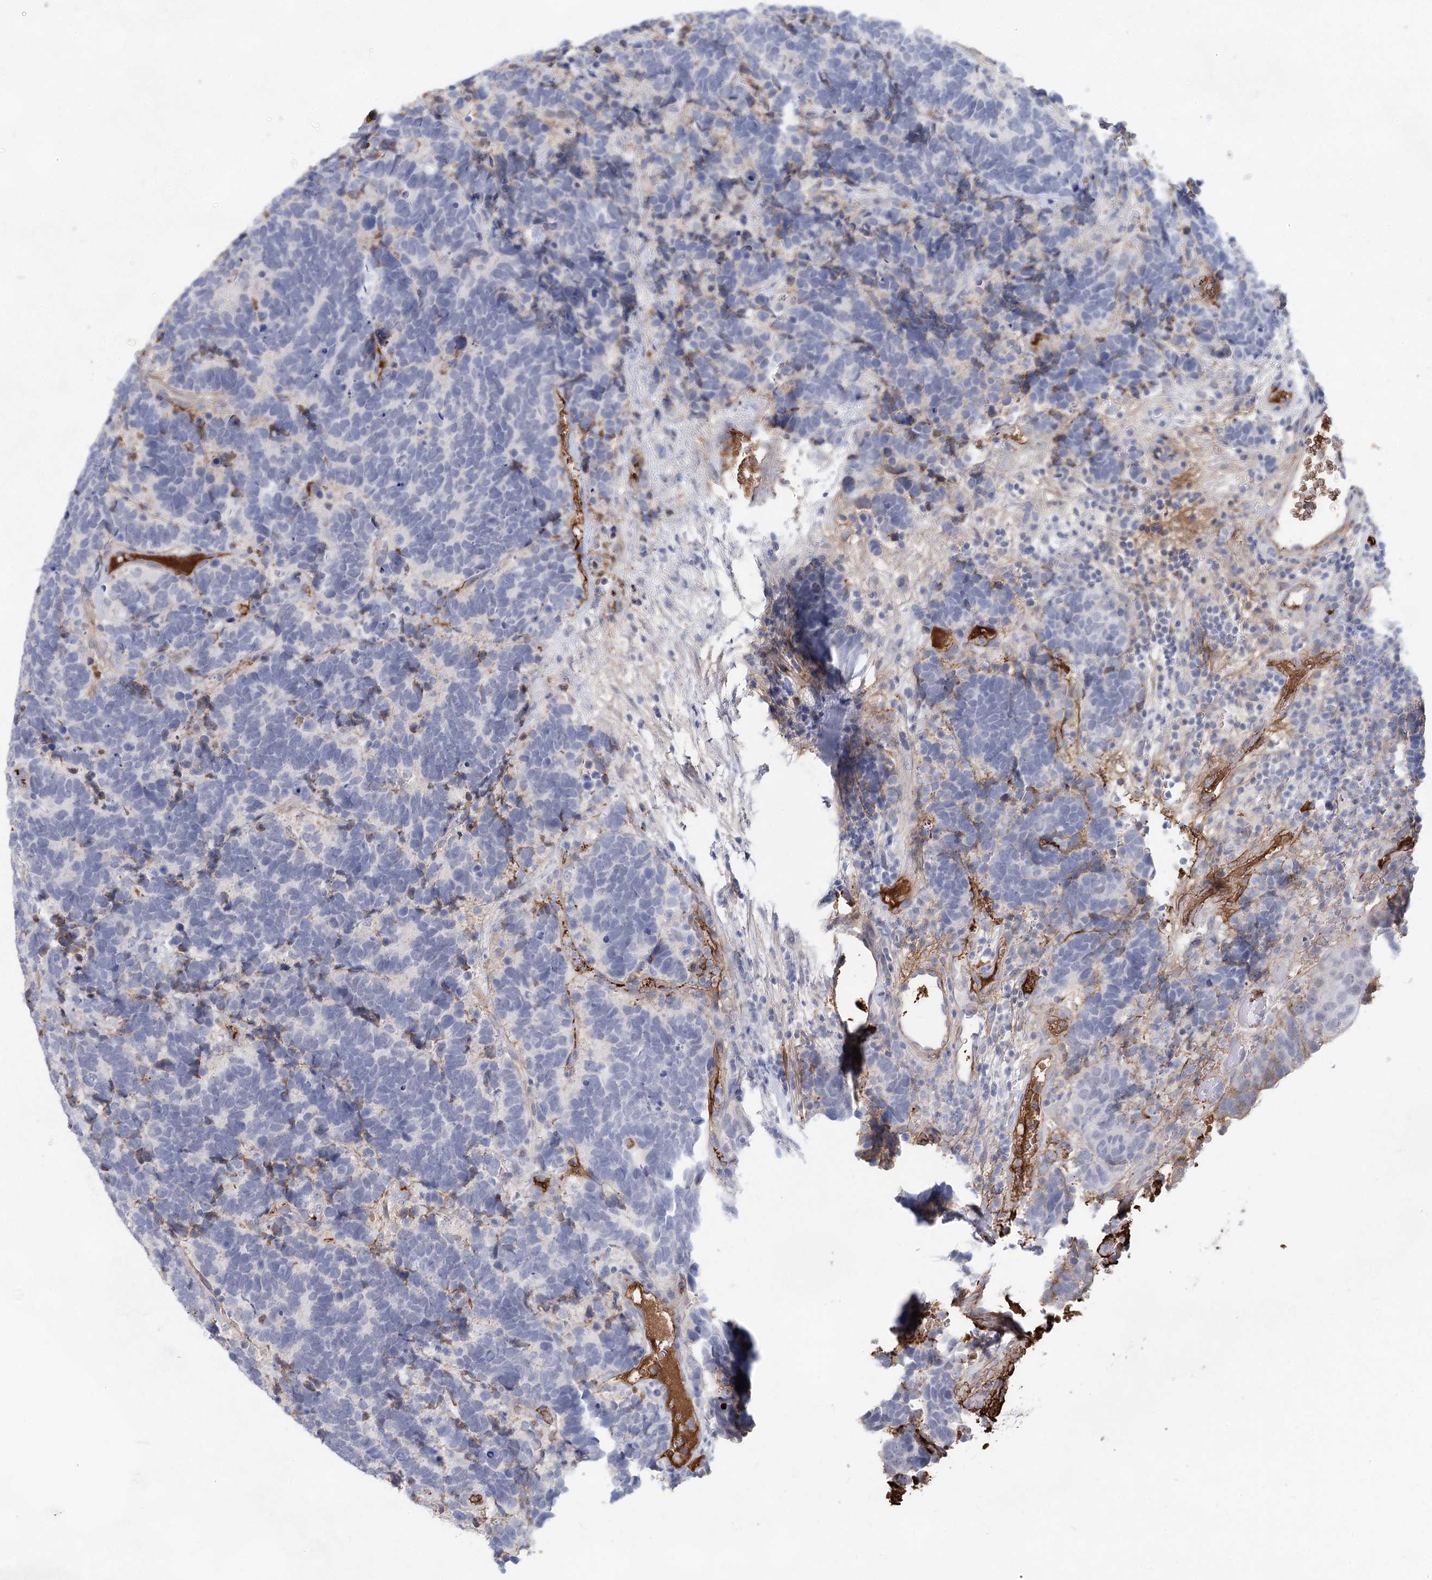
{"staining": {"intensity": "negative", "quantity": "none", "location": "none"}, "tissue": "carcinoid", "cell_type": "Tumor cells", "image_type": "cancer", "snomed": [{"axis": "morphology", "description": "Carcinoma, NOS"}, {"axis": "morphology", "description": "Carcinoid, malignant, NOS"}, {"axis": "topography", "description": "Urinary bladder"}], "caption": "Carcinoma stained for a protein using immunohistochemistry shows no positivity tumor cells.", "gene": "TASOR2", "patient": {"sex": "male", "age": 57}}